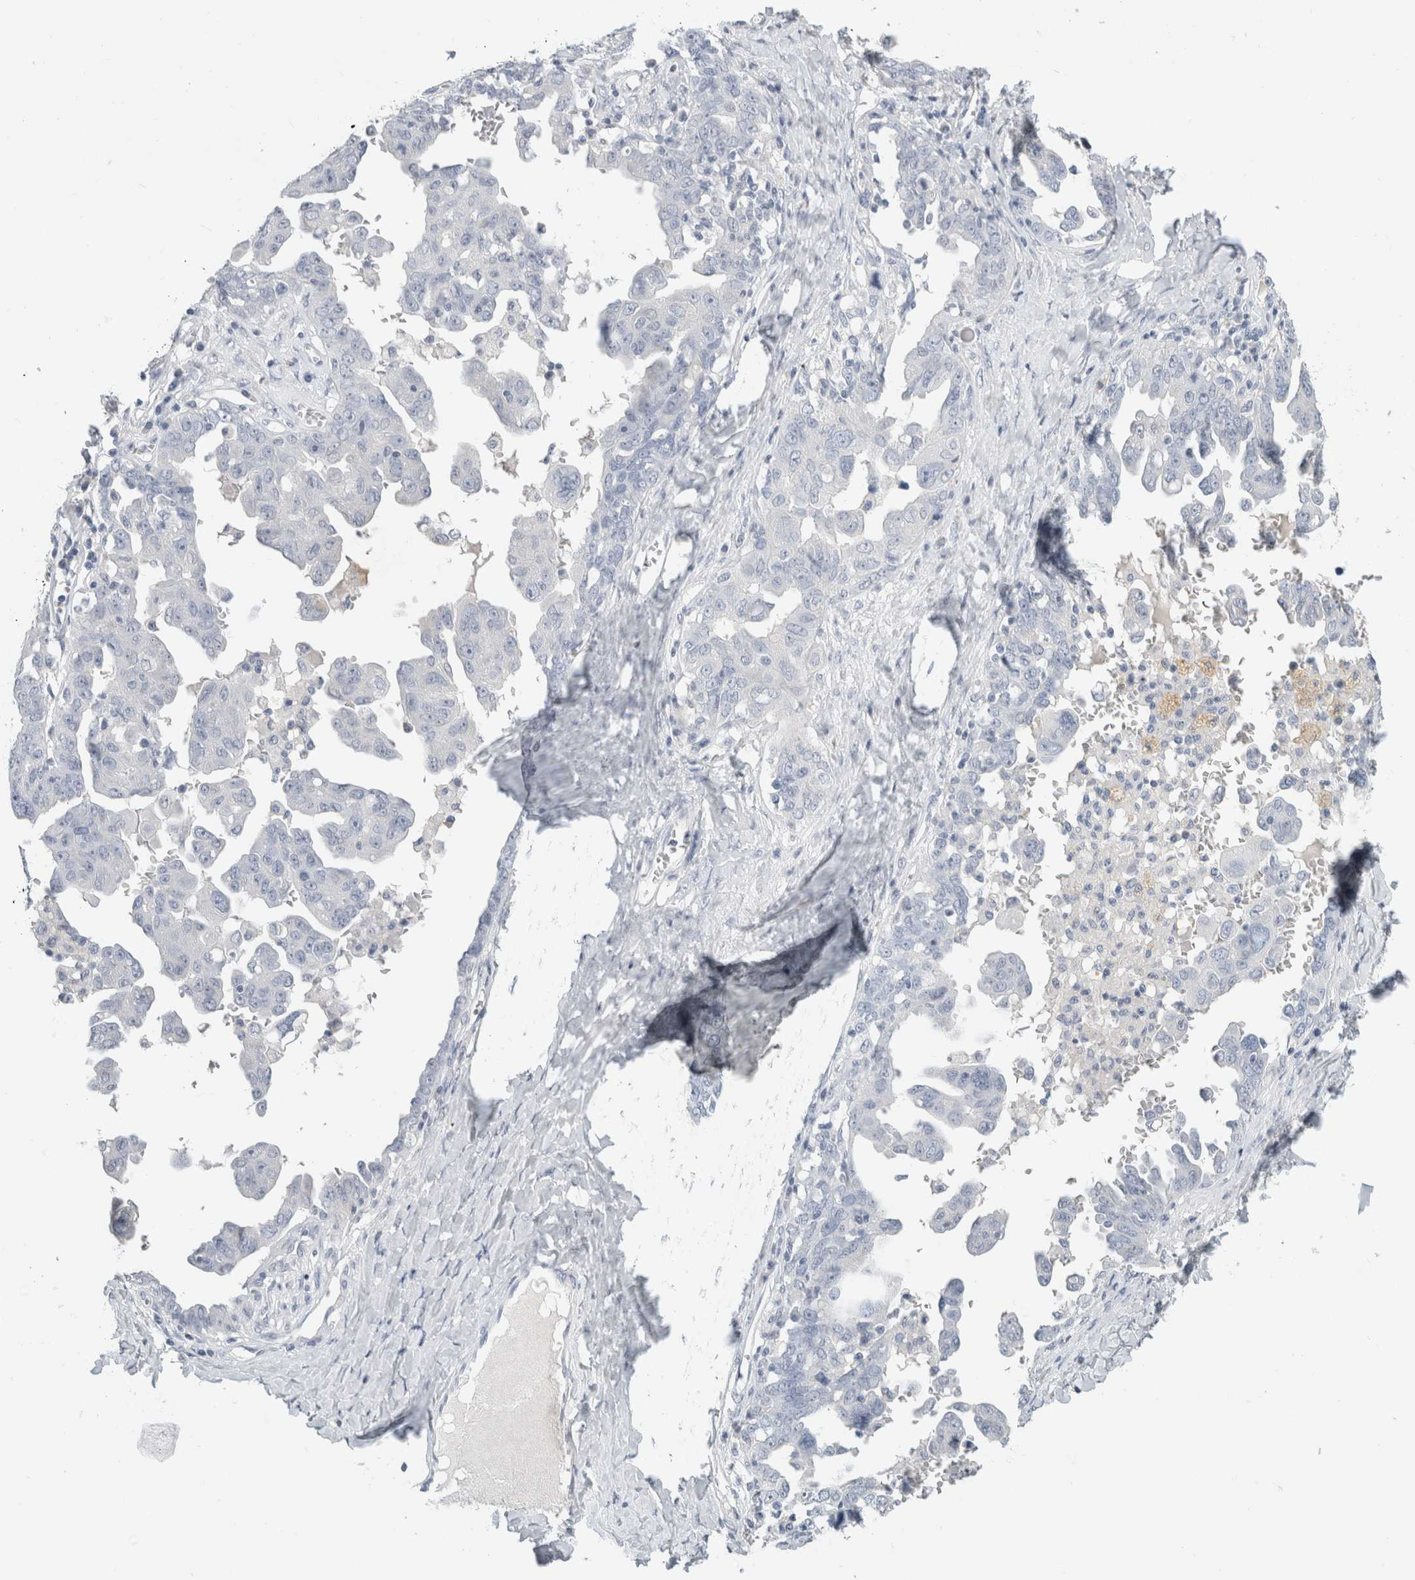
{"staining": {"intensity": "negative", "quantity": "none", "location": "none"}, "tissue": "ovarian cancer", "cell_type": "Tumor cells", "image_type": "cancer", "snomed": [{"axis": "morphology", "description": "Carcinoma, endometroid"}, {"axis": "topography", "description": "Ovary"}], "caption": "Tumor cells show no significant positivity in endometroid carcinoma (ovarian).", "gene": "BCAN", "patient": {"sex": "female", "age": 62}}